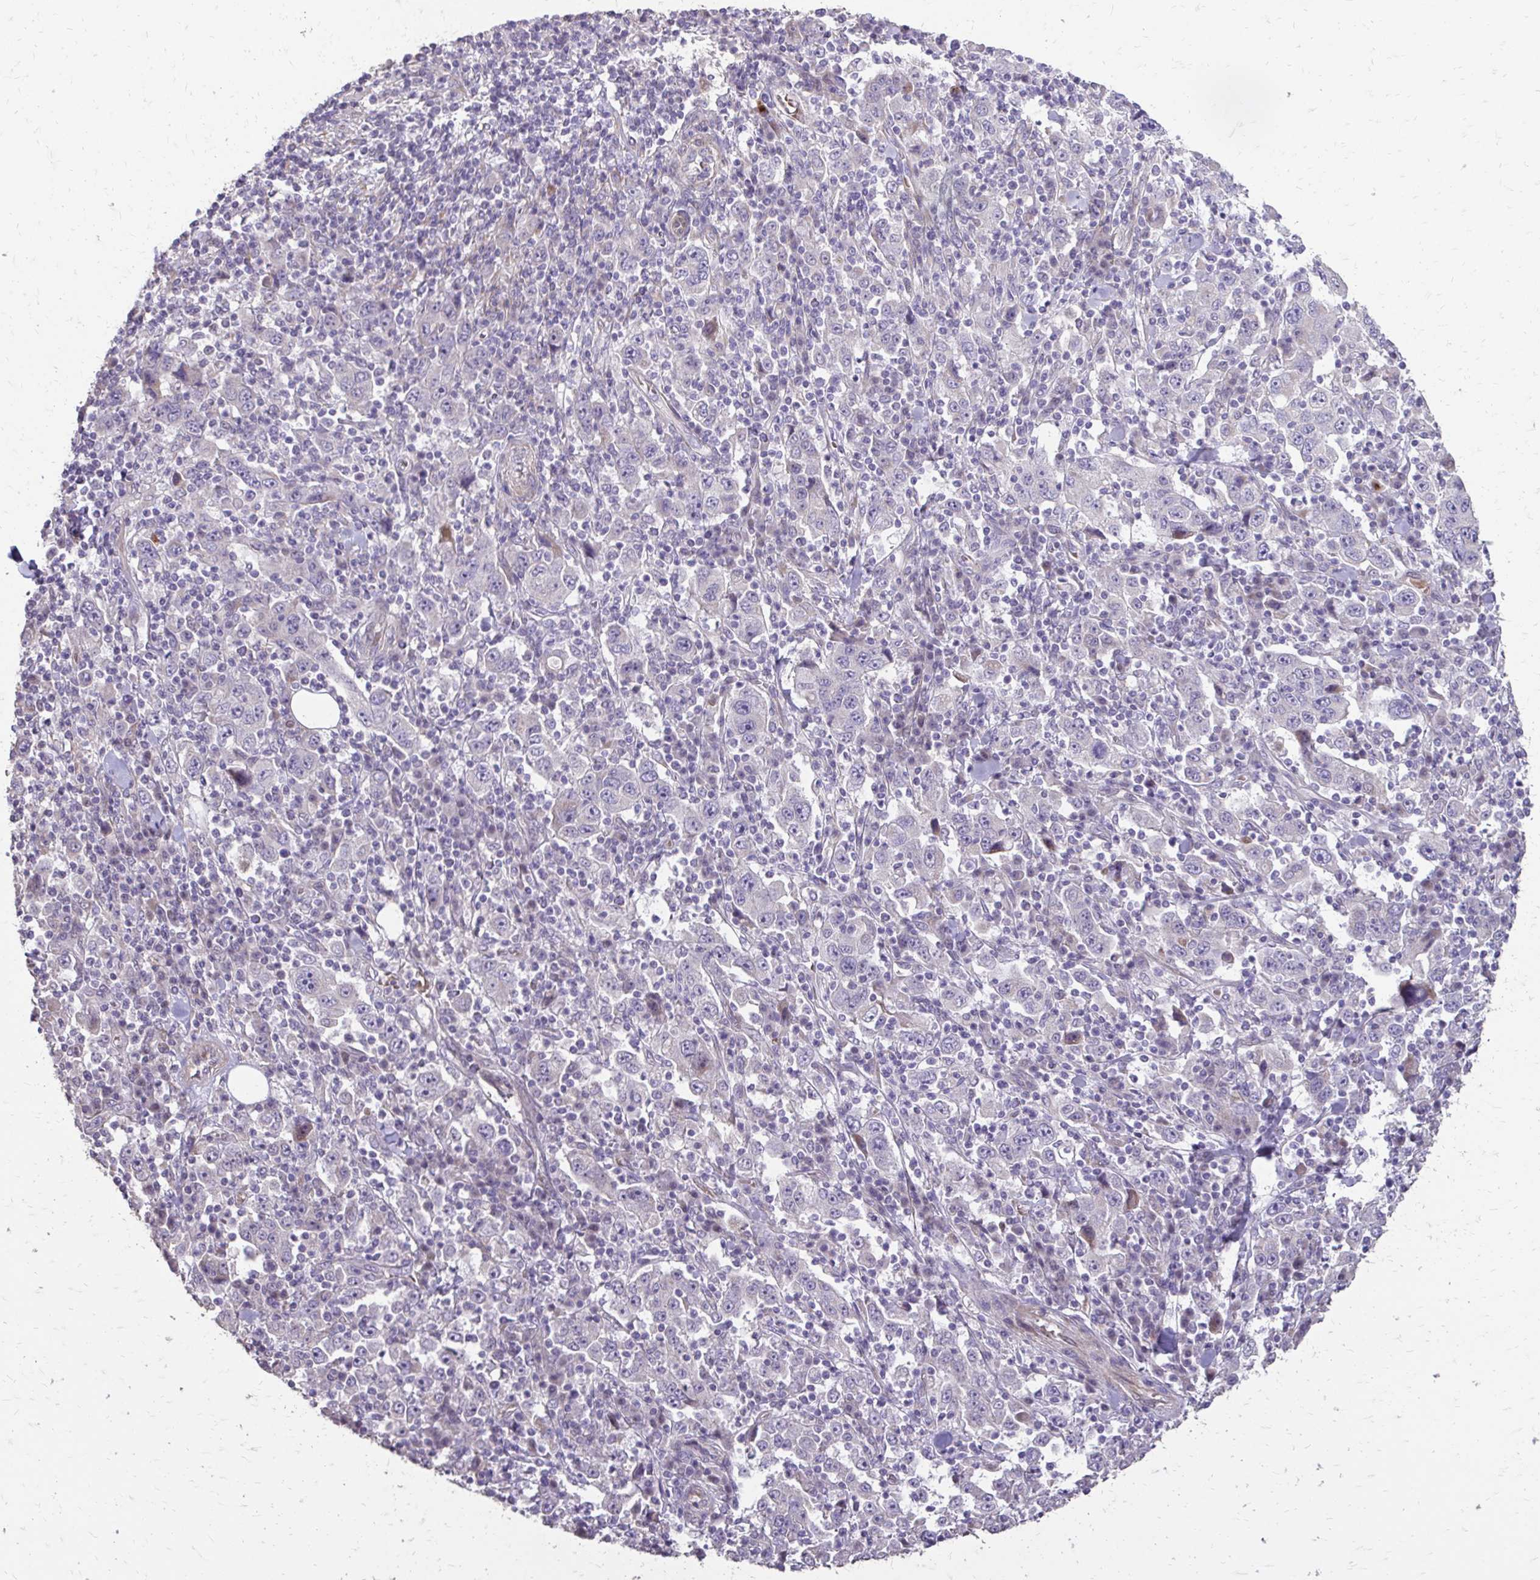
{"staining": {"intensity": "negative", "quantity": "none", "location": "none"}, "tissue": "stomach cancer", "cell_type": "Tumor cells", "image_type": "cancer", "snomed": [{"axis": "morphology", "description": "Normal tissue, NOS"}, {"axis": "morphology", "description": "Adenocarcinoma, NOS"}, {"axis": "topography", "description": "Stomach, upper"}, {"axis": "topography", "description": "Stomach"}], "caption": "Immunohistochemical staining of adenocarcinoma (stomach) demonstrates no significant expression in tumor cells.", "gene": "MYORG", "patient": {"sex": "male", "age": 59}}